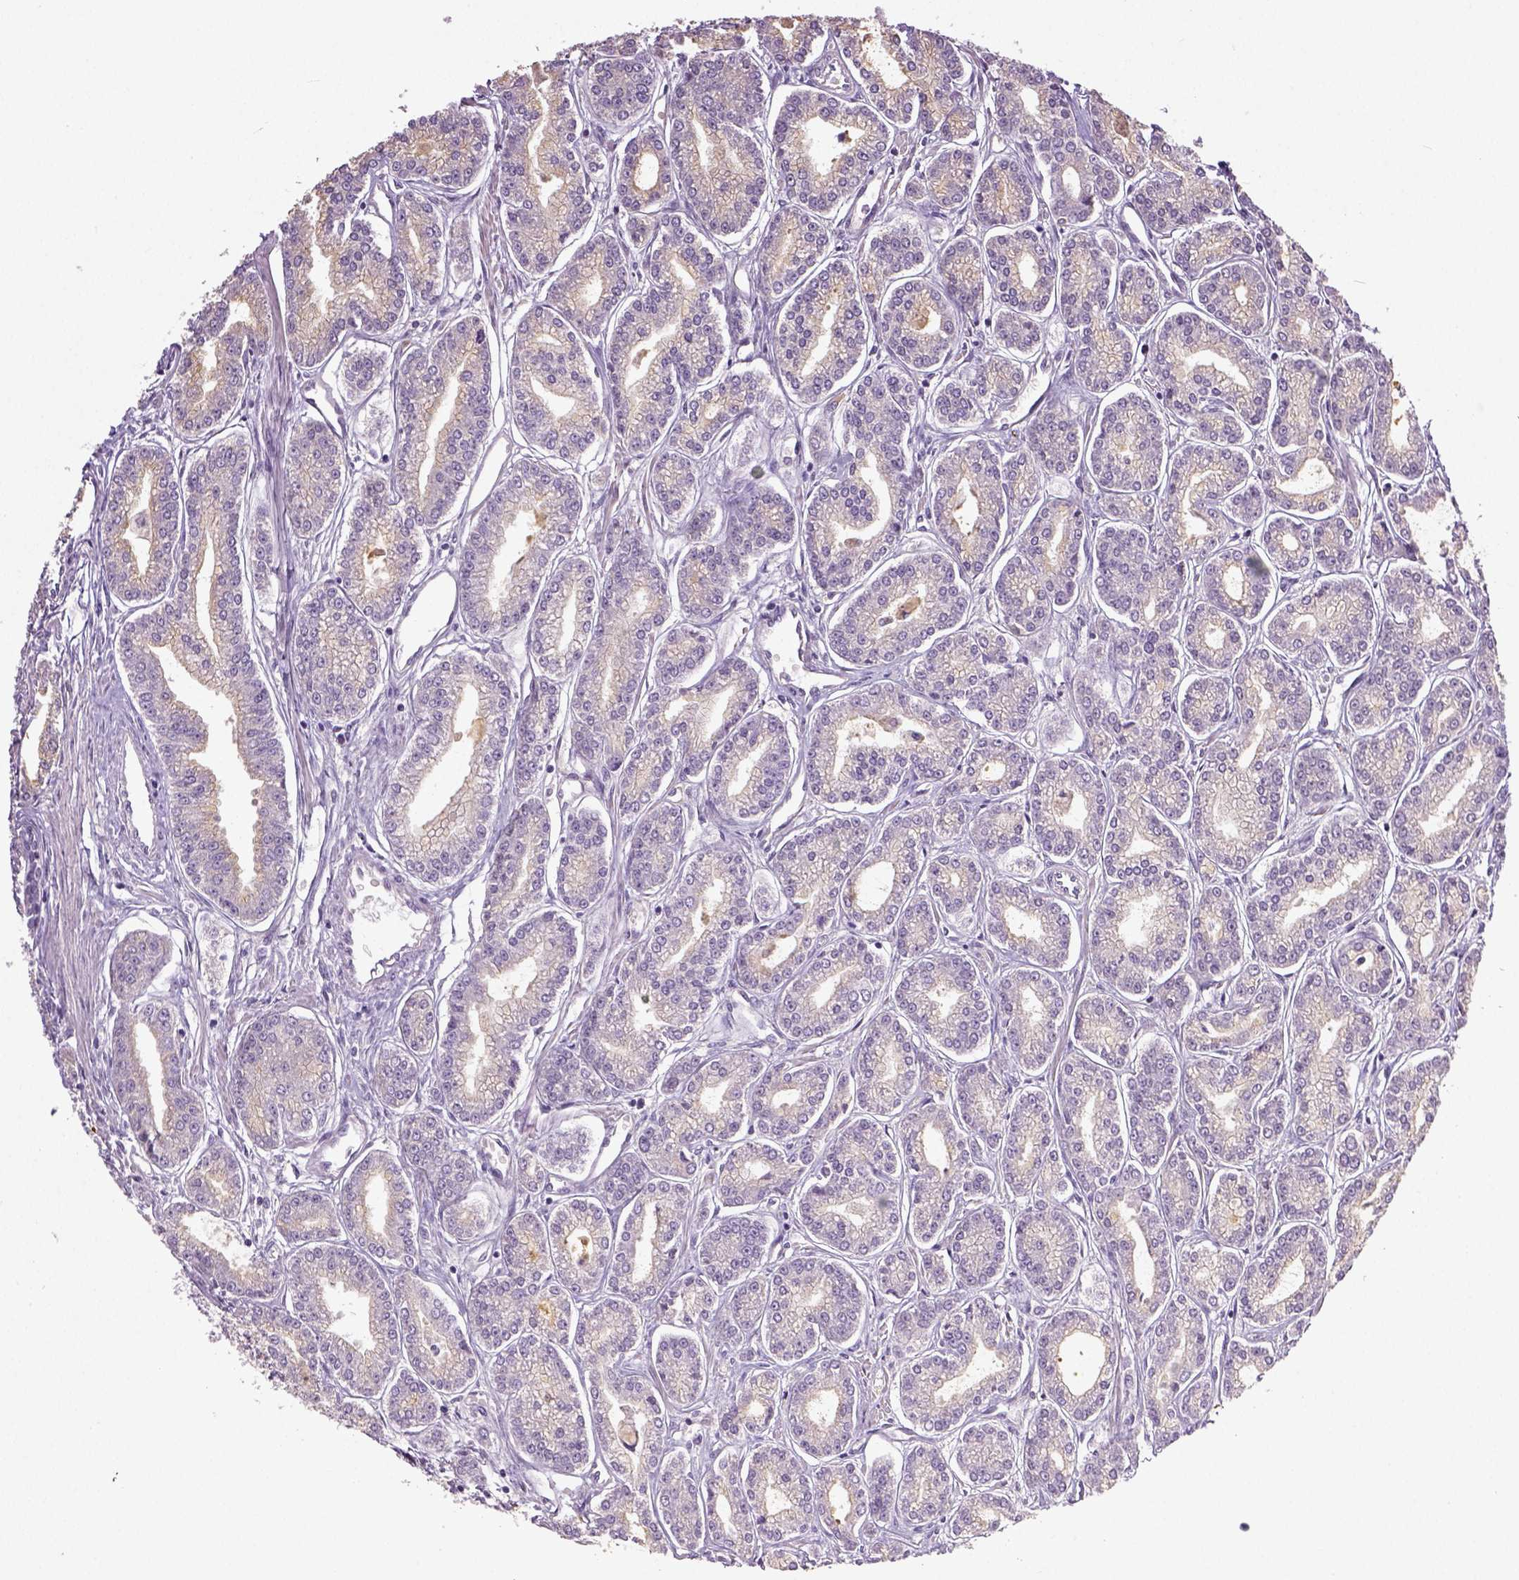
{"staining": {"intensity": "negative", "quantity": "none", "location": "none"}, "tissue": "prostate cancer", "cell_type": "Tumor cells", "image_type": "cancer", "snomed": [{"axis": "morphology", "description": "Adenocarcinoma, NOS"}, {"axis": "topography", "description": "Prostate"}], "caption": "IHC photomicrograph of human prostate adenocarcinoma stained for a protein (brown), which displays no staining in tumor cells. Nuclei are stained in blue.", "gene": "NECAB2", "patient": {"sex": "male", "age": 71}}